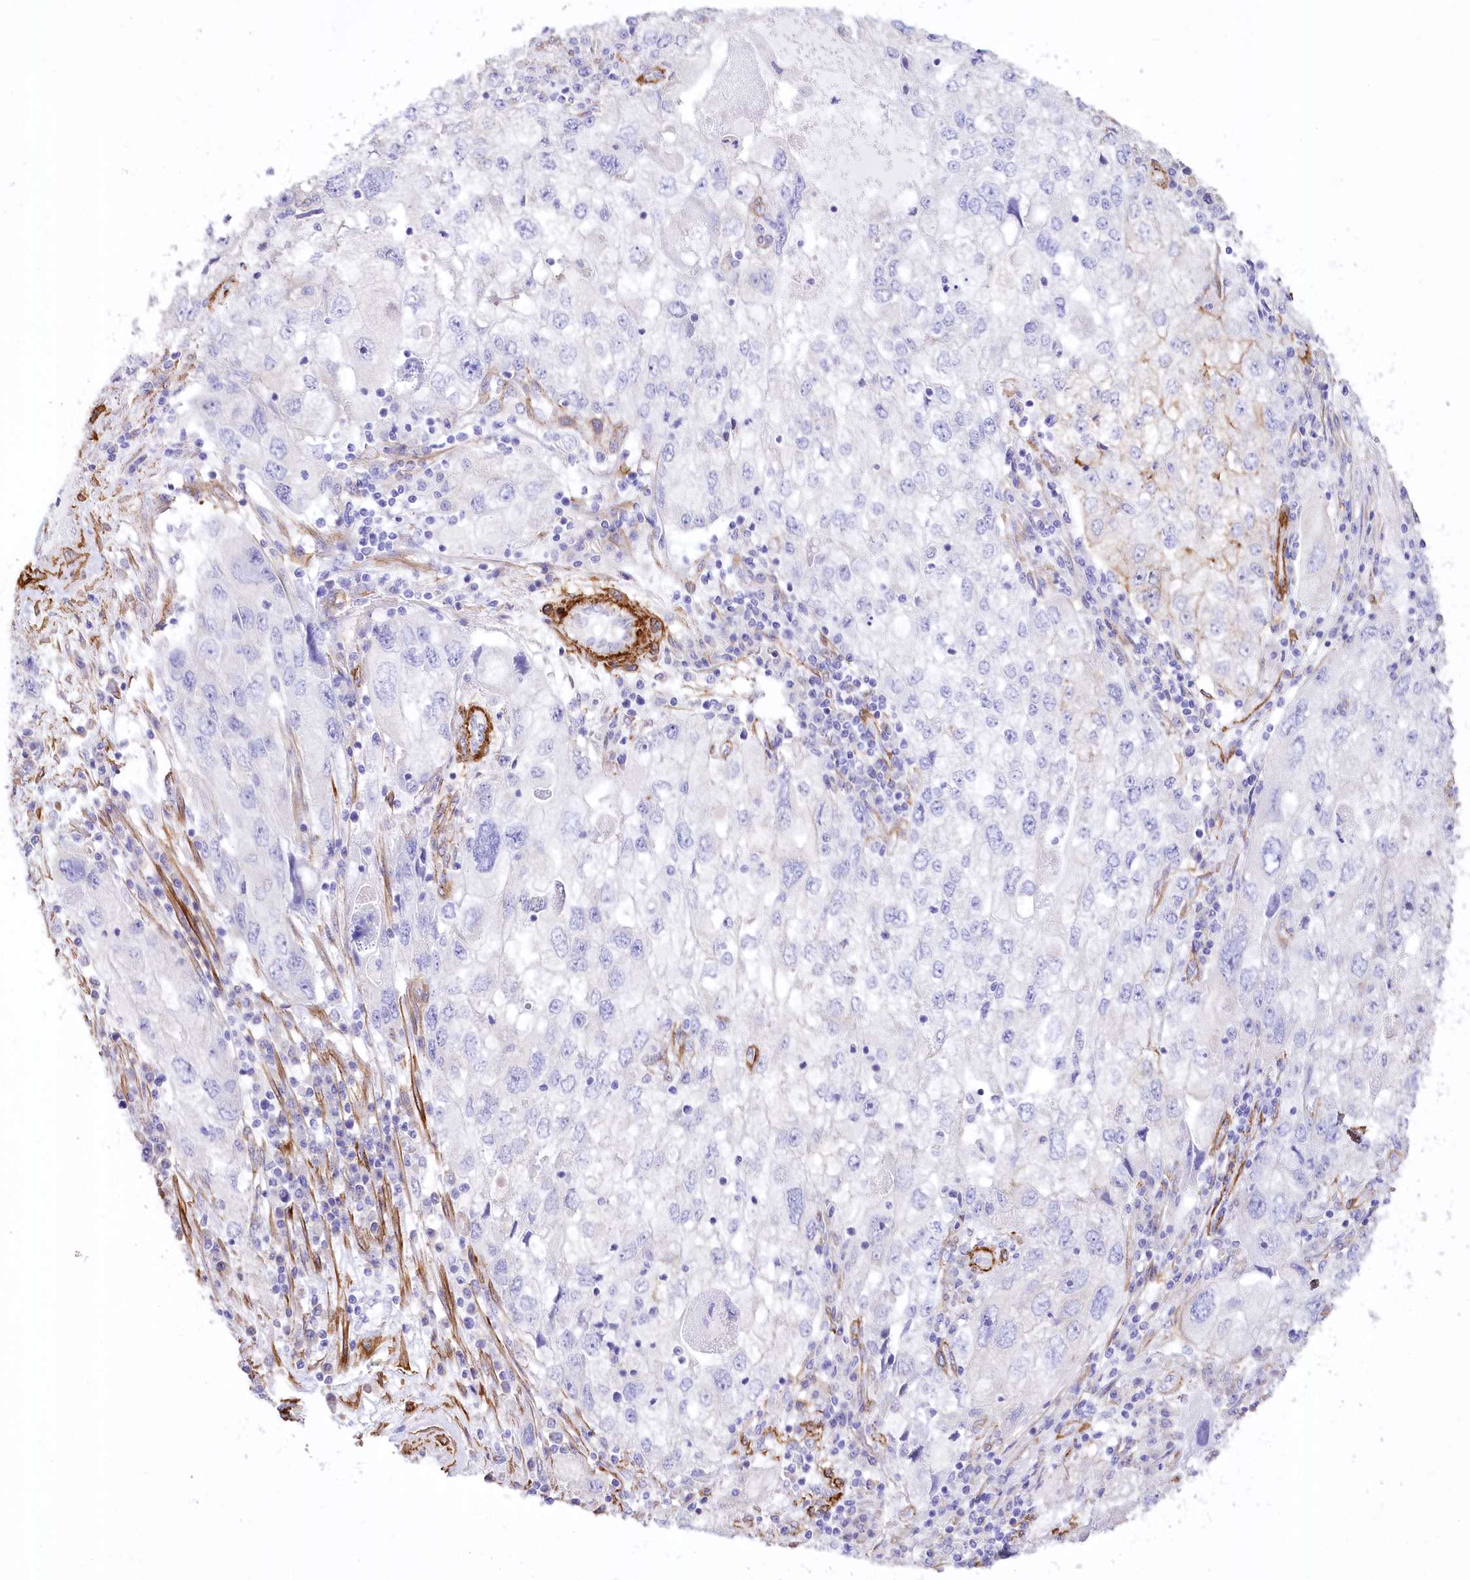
{"staining": {"intensity": "negative", "quantity": "none", "location": "none"}, "tissue": "endometrial cancer", "cell_type": "Tumor cells", "image_type": "cancer", "snomed": [{"axis": "morphology", "description": "Adenocarcinoma, NOS"}, {"axis": "topography", "description": "Endometrium"}], "caption": "Tumor cells show no significant protein staining in endometrial cancer (adenocarcinoma). Nuclei are stained in blue.", "gene": "SYNPO2", "patient": {"sex": "female", "age": 49}}